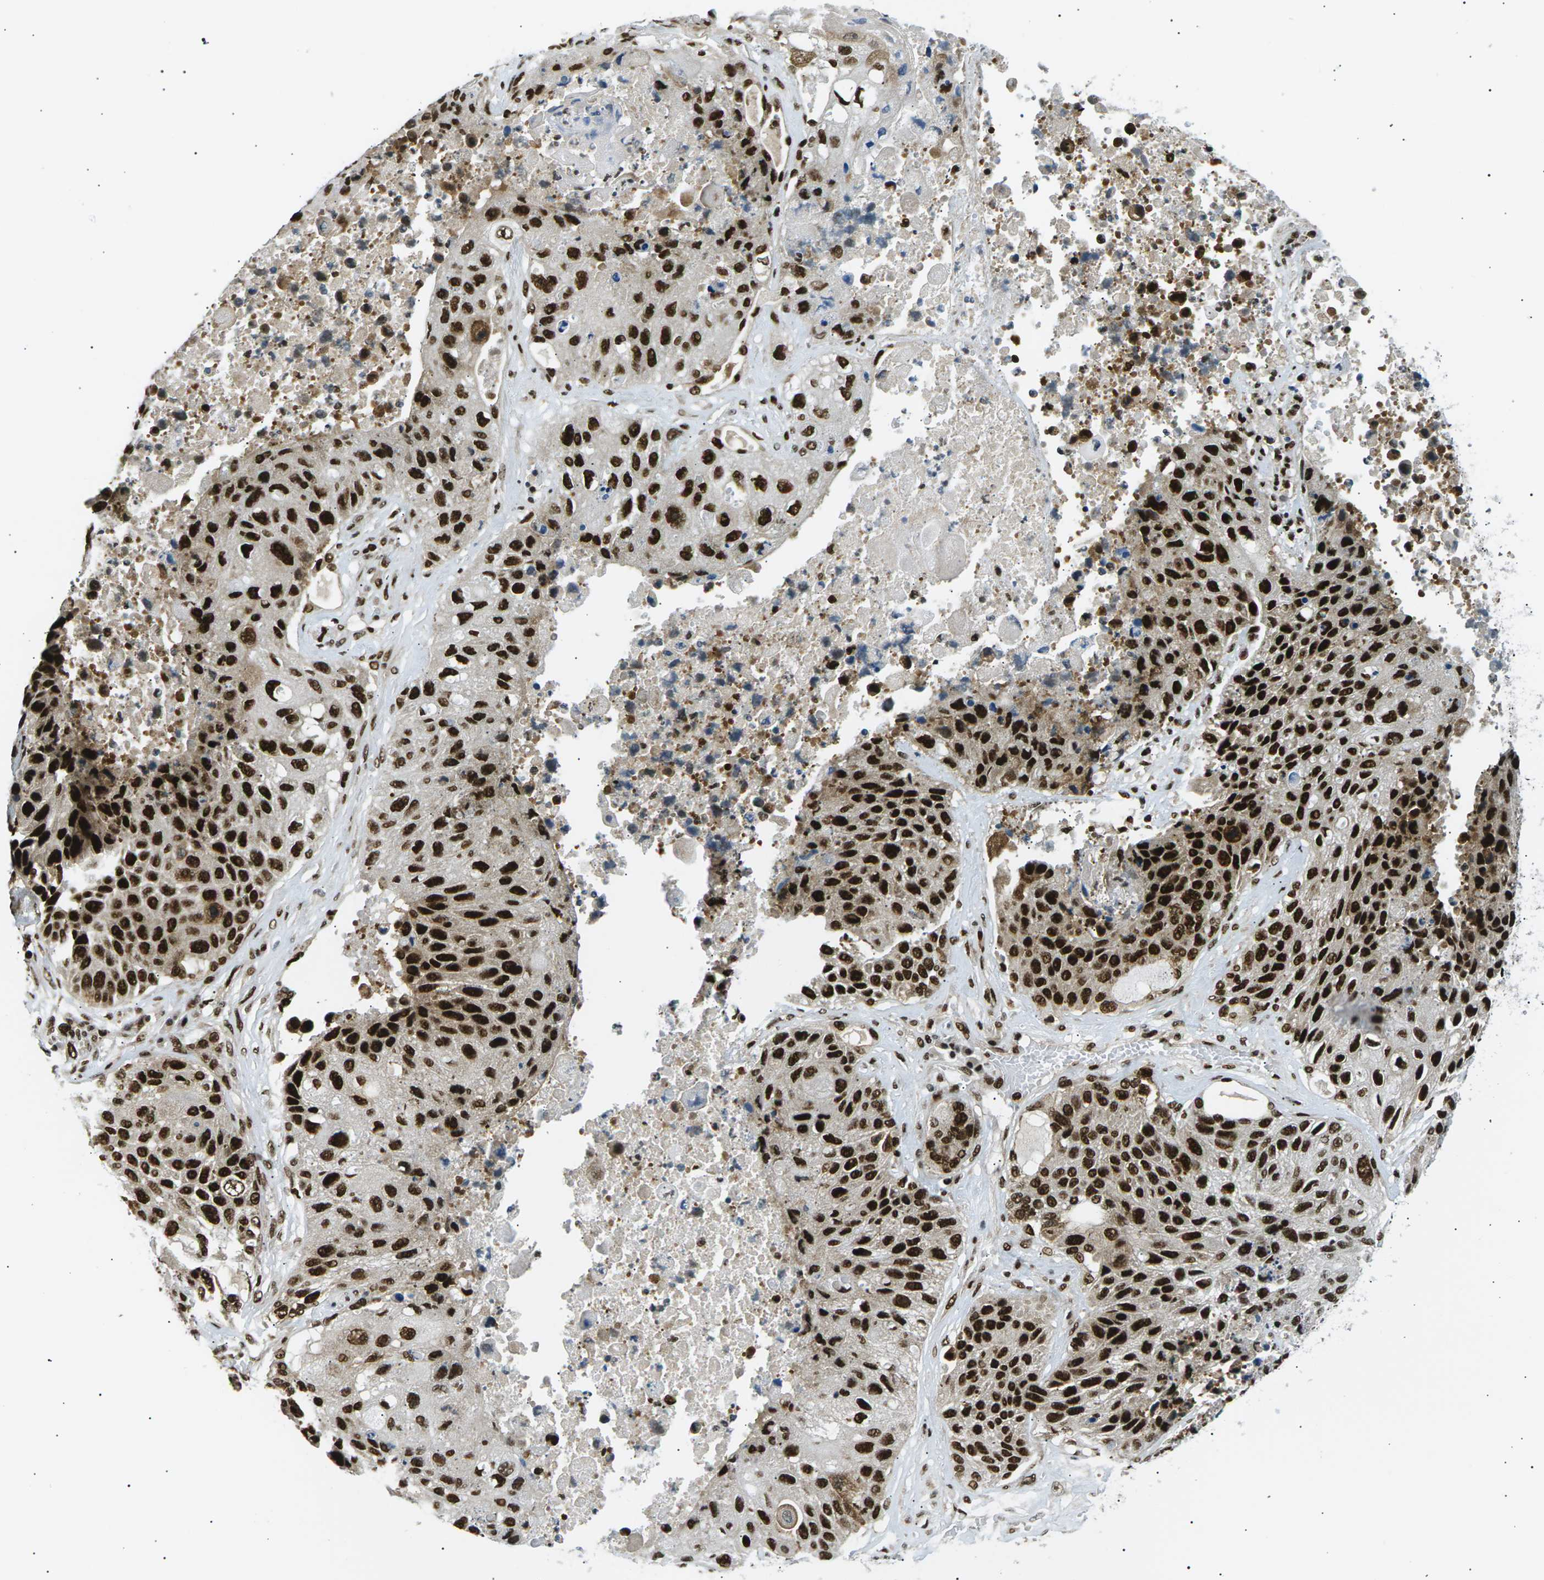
{"staining": {"intensity": "strong", "quantity": ">75%", "location": "nuclear"}, "tissue": "lung cancer", "cell_type": "Tumor cells", "image_type": "cancer", "snomed": [{"axis": "morphology", "description": "Squamous cell carcinoma, NOS"}, {"axis": "topography", "description": "Lung"}], "caption": "Brown immunohistochemical staining in human lung squamous cell carcinoma exhibits strong nuclear positivity in approximately >75% of tumor cells.", "gene": "RPA2", "patient": {"sex": "male", "age": 61}}